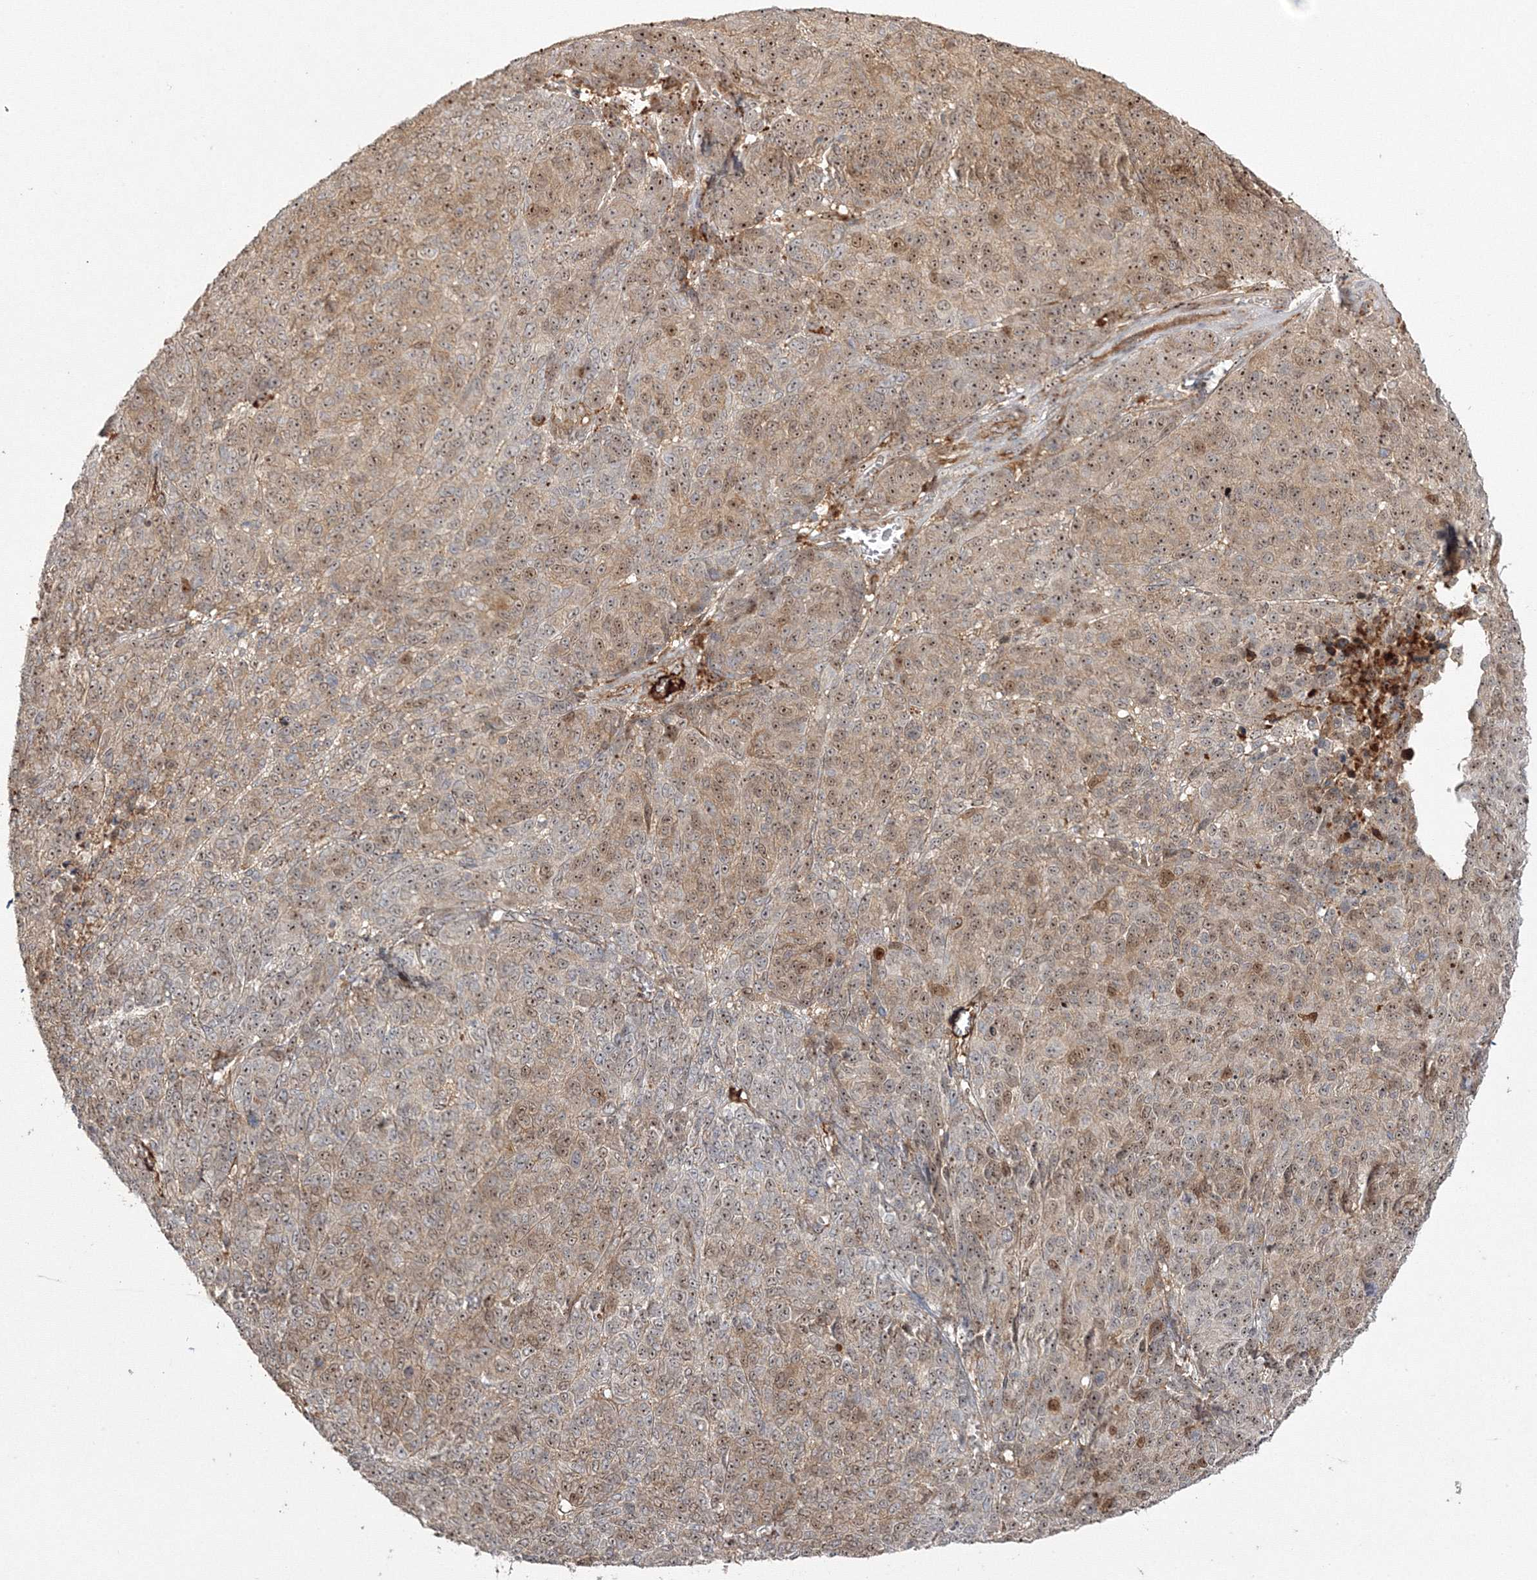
{"staining": {"intensity": "moderate", "quantity": ">75%", "location": "cytoplasmic/membranous,nuclear"}, "tissue": "melanoma", "cell_type": "Tumor cells", "image_type": "cancer", "snomed": [{"axis": "morphology", "description": "Malignant melanoma, NOS"}, {"axis": "topography", "description": "Skin"}], "caption": "This photomicrograph demonstrates immunohistochemistry (IHC) staining of melanoma, with medium moderate cytoplasmic/membranous and nuclear expression in about >75% of tumor cells.", "gene": "NPM3", "patient": {"sex": "male", "age": 49}}